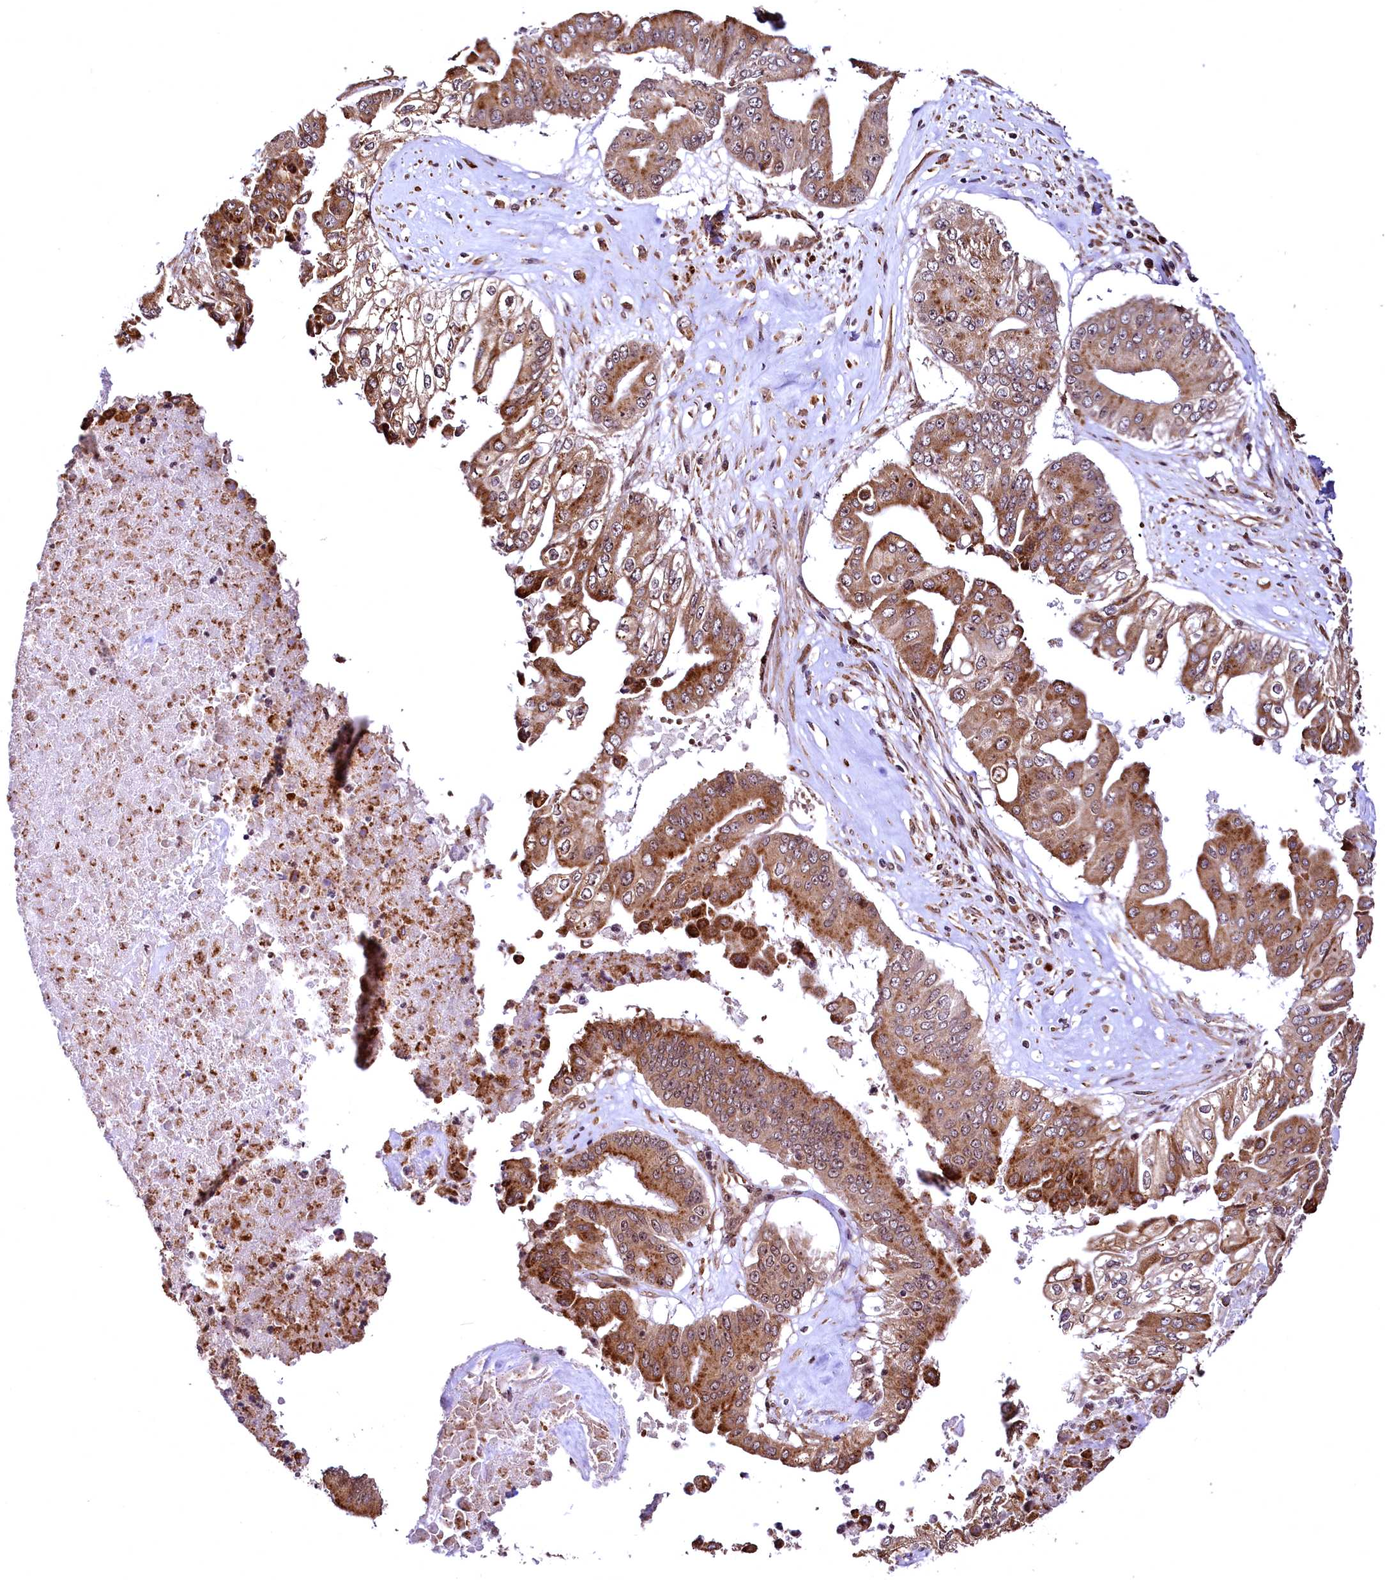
{"staining": {"intensity": "moderate", "quantity": ">75%", "location": "cytoplasmic/membranous"}, "tissue": "pancreatic cancer", "cell_type": "Tumor cells", "image_type": "cancer", "snomed": [{"axis": "morphology", "description": "Adenocarcinoma, NOS"}, {"axis": "topography", "description": "Pancreas"}], "caption": "Immunohistochemistry (IHC) micrograph of neoplastic tissue: human pancreatic adenocarcinoma stained using immunohistochemistry displays medium levels of moderate protein expression localized specifically in the cytoplasmic/membranous of tumor cells, appearing as a cytoplasmic/membranous brown color.", "gene": "PDS5B", "patient": {"sex": "female", "age": 77}}